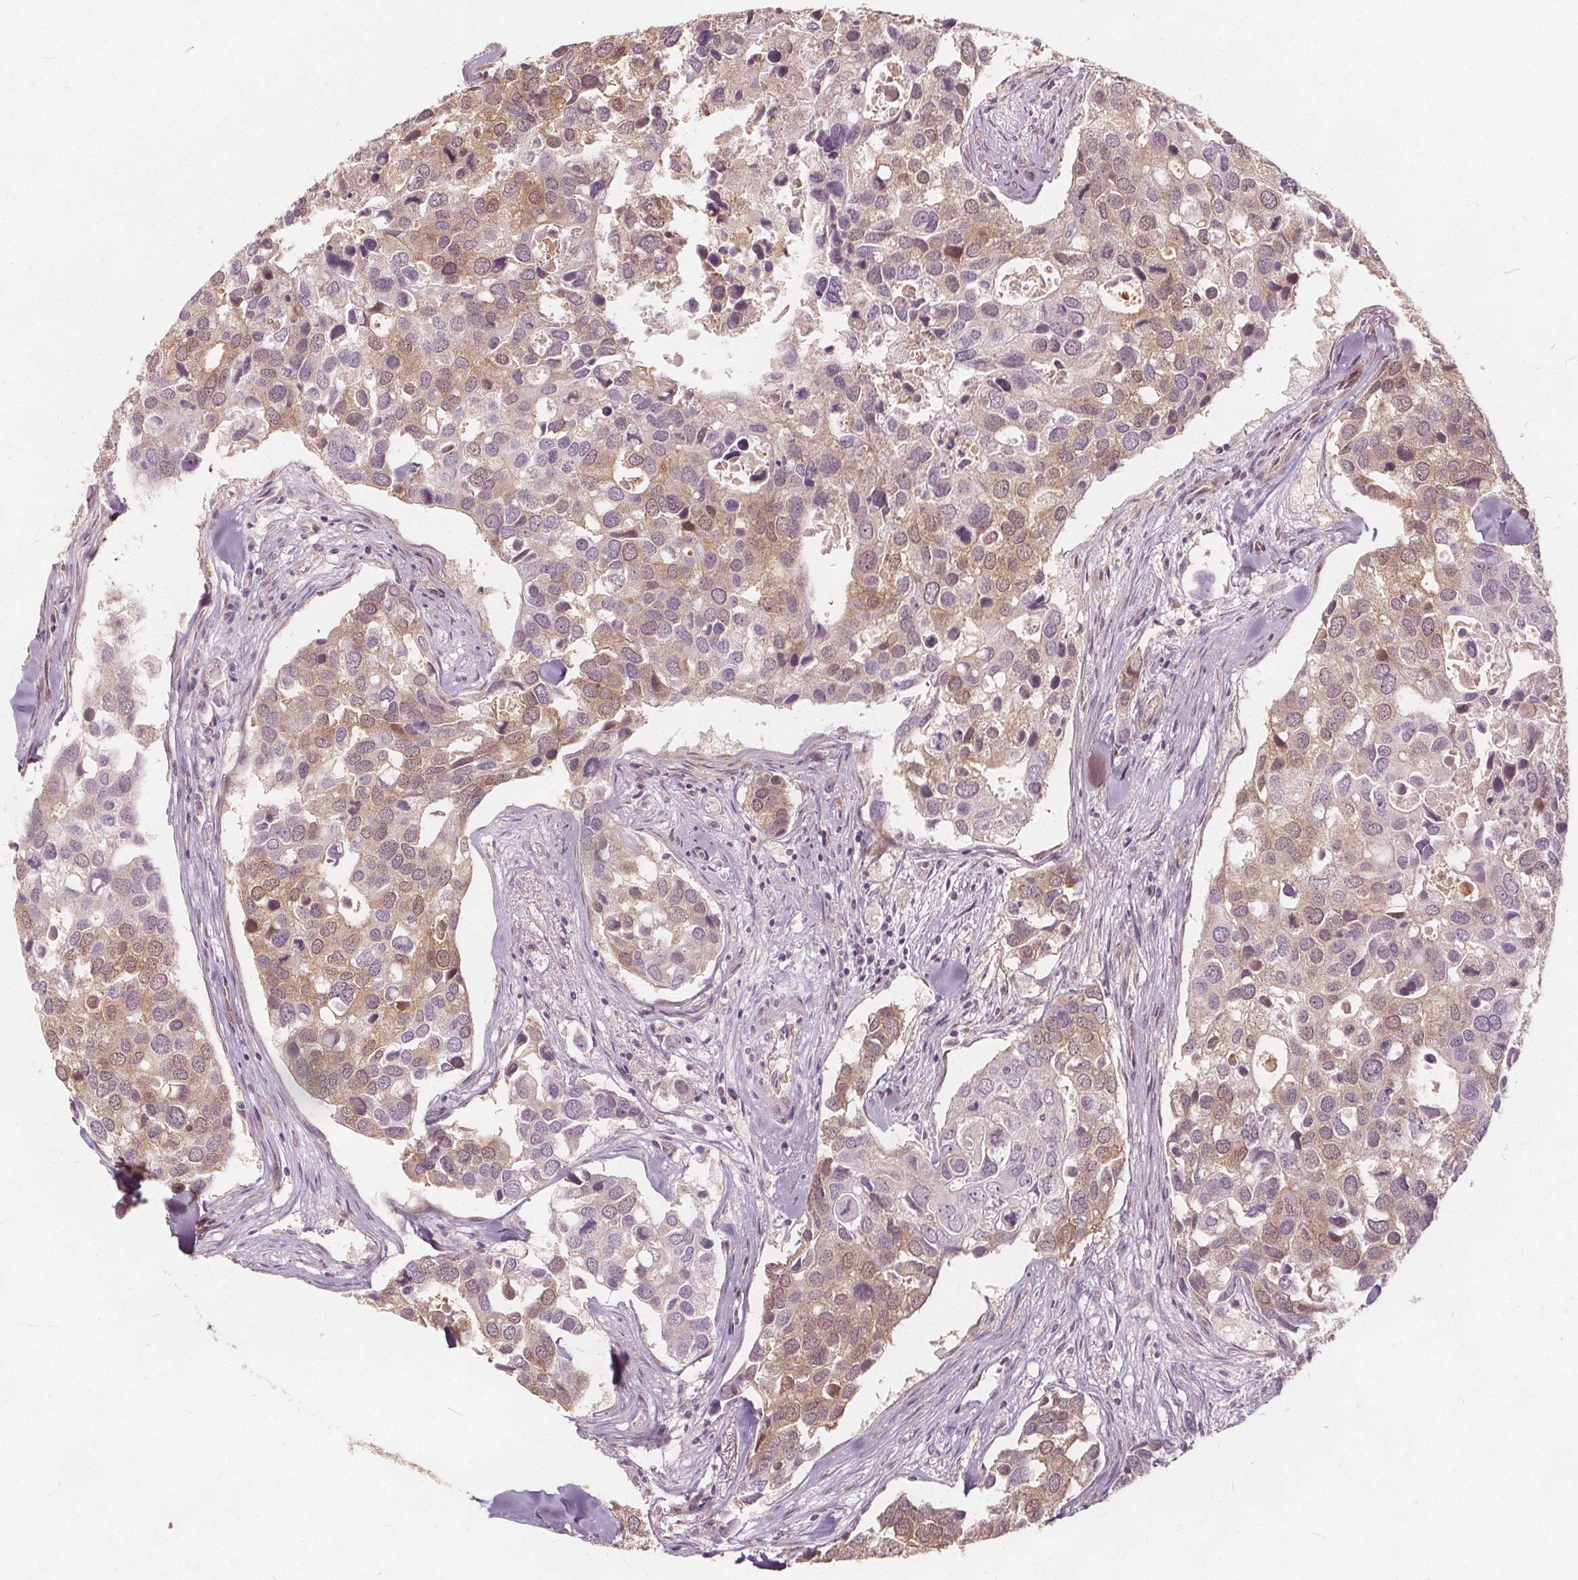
{"staining": {"intensity": "weak", "quantity": ">75%", "location": "cytoplasmic/membranous,nuclear"}, "tissue": "breast cancer", "cell_type": "Tumor cells", "image_type": "cancer", "snomed": [{"axis": "morphology", "description": "Duct carcinoma"}, {"axis": "topography", "description": "Breast"}], "caption": "Breast cancer (intraductal carcinoma) tissue shows weak cytoplasmic/membranous and nuclear positivity in about >75% of tumor cells", "gene": "PTPRT", "patient": {"sex": "female", "age": 83}}